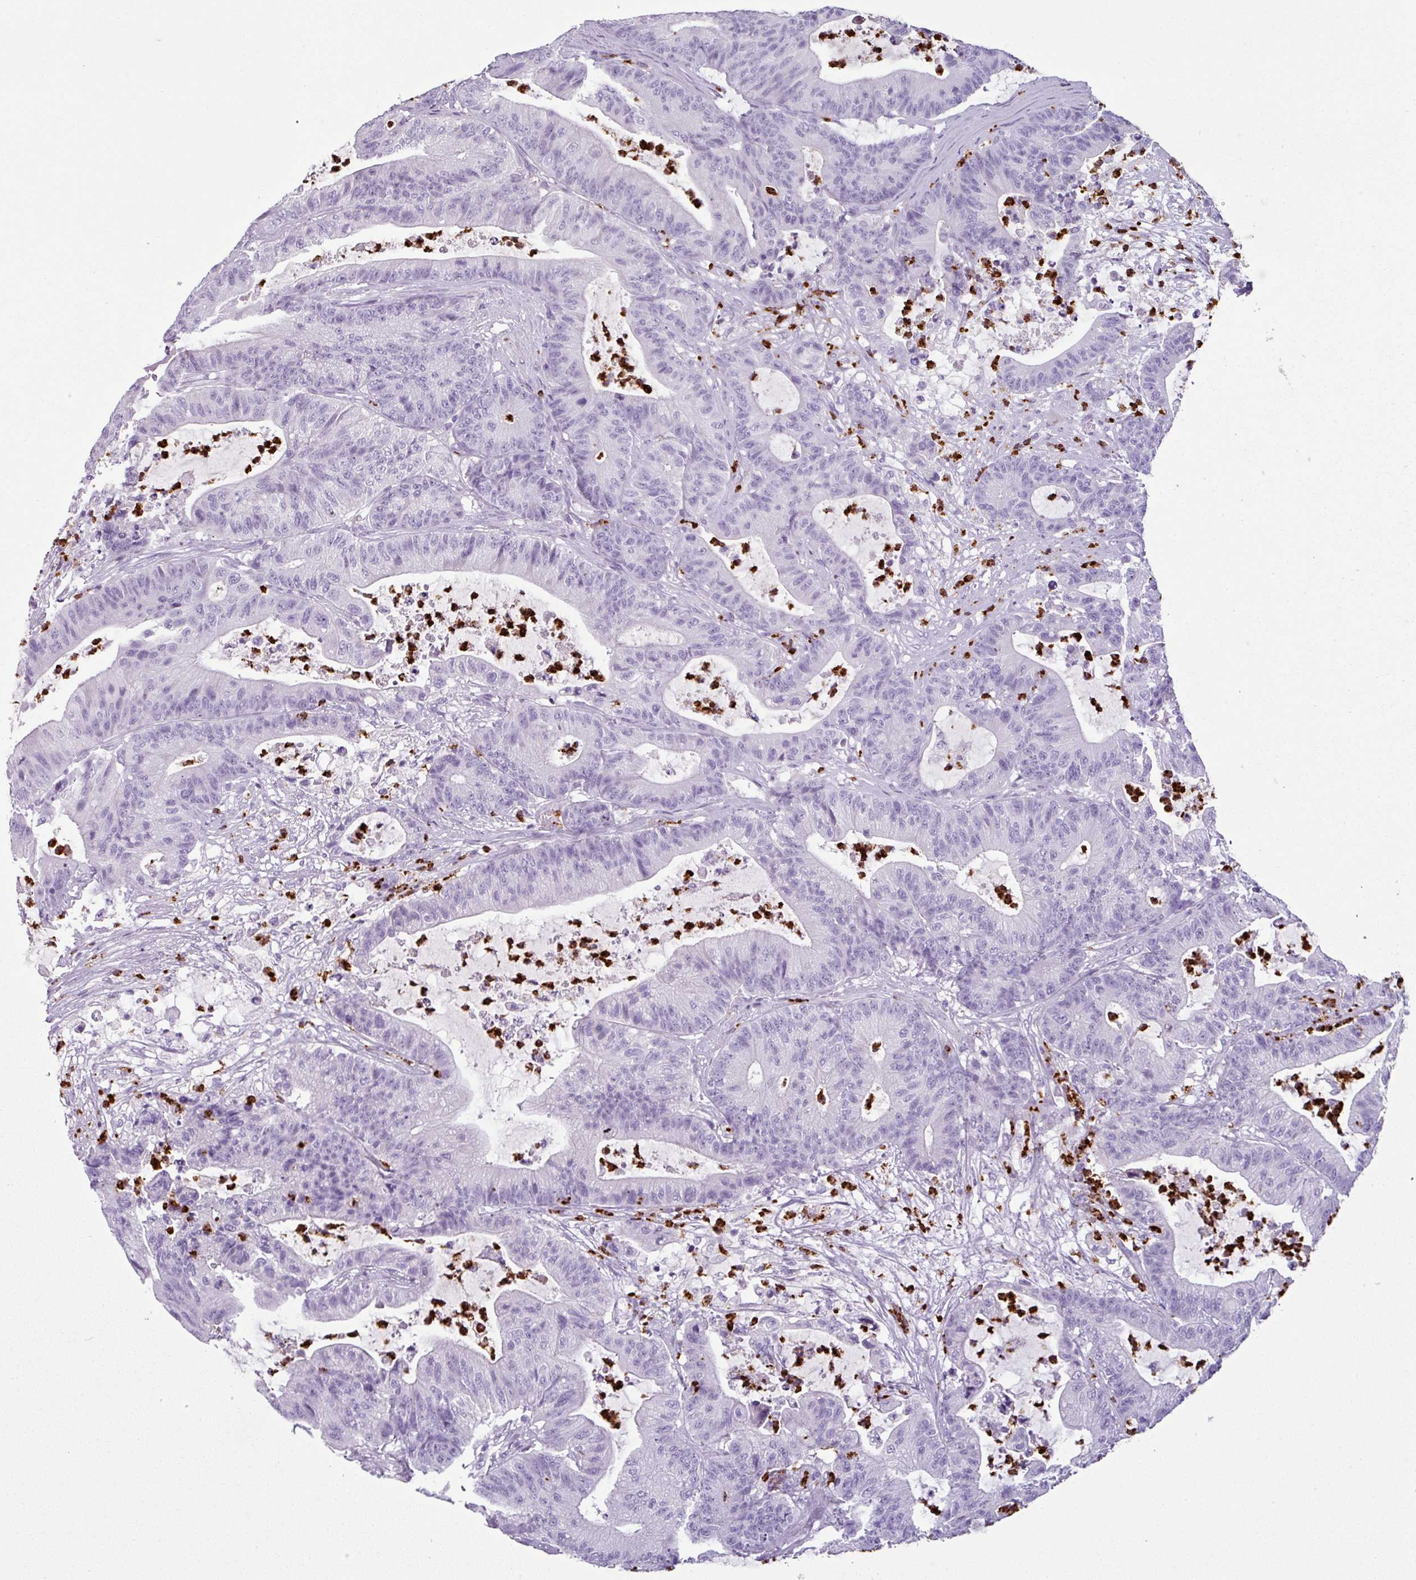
{"staining": {"intensity": "negative", "quantity": "none", "location": "none"}, "tissue": "colorectal cancer", "cell_type": "Tumor cells", "image_type": "cancer", "snomed": [{"axis": "morphology", "description": "Adenocarcinoma, NOS"}, {"axis": "topography", "description": "Colon"}], "caption": "Protein analysis of colorectal cancer shows no significant staining in tumor cells. (Stains: DAB immunohistochemistry (IHC) with hematoxylin counter stain, Microscopy: brightfield microscopy at high magnification).", "gene": "CTSG", "patient": {"sex": "female", "age": 84}}